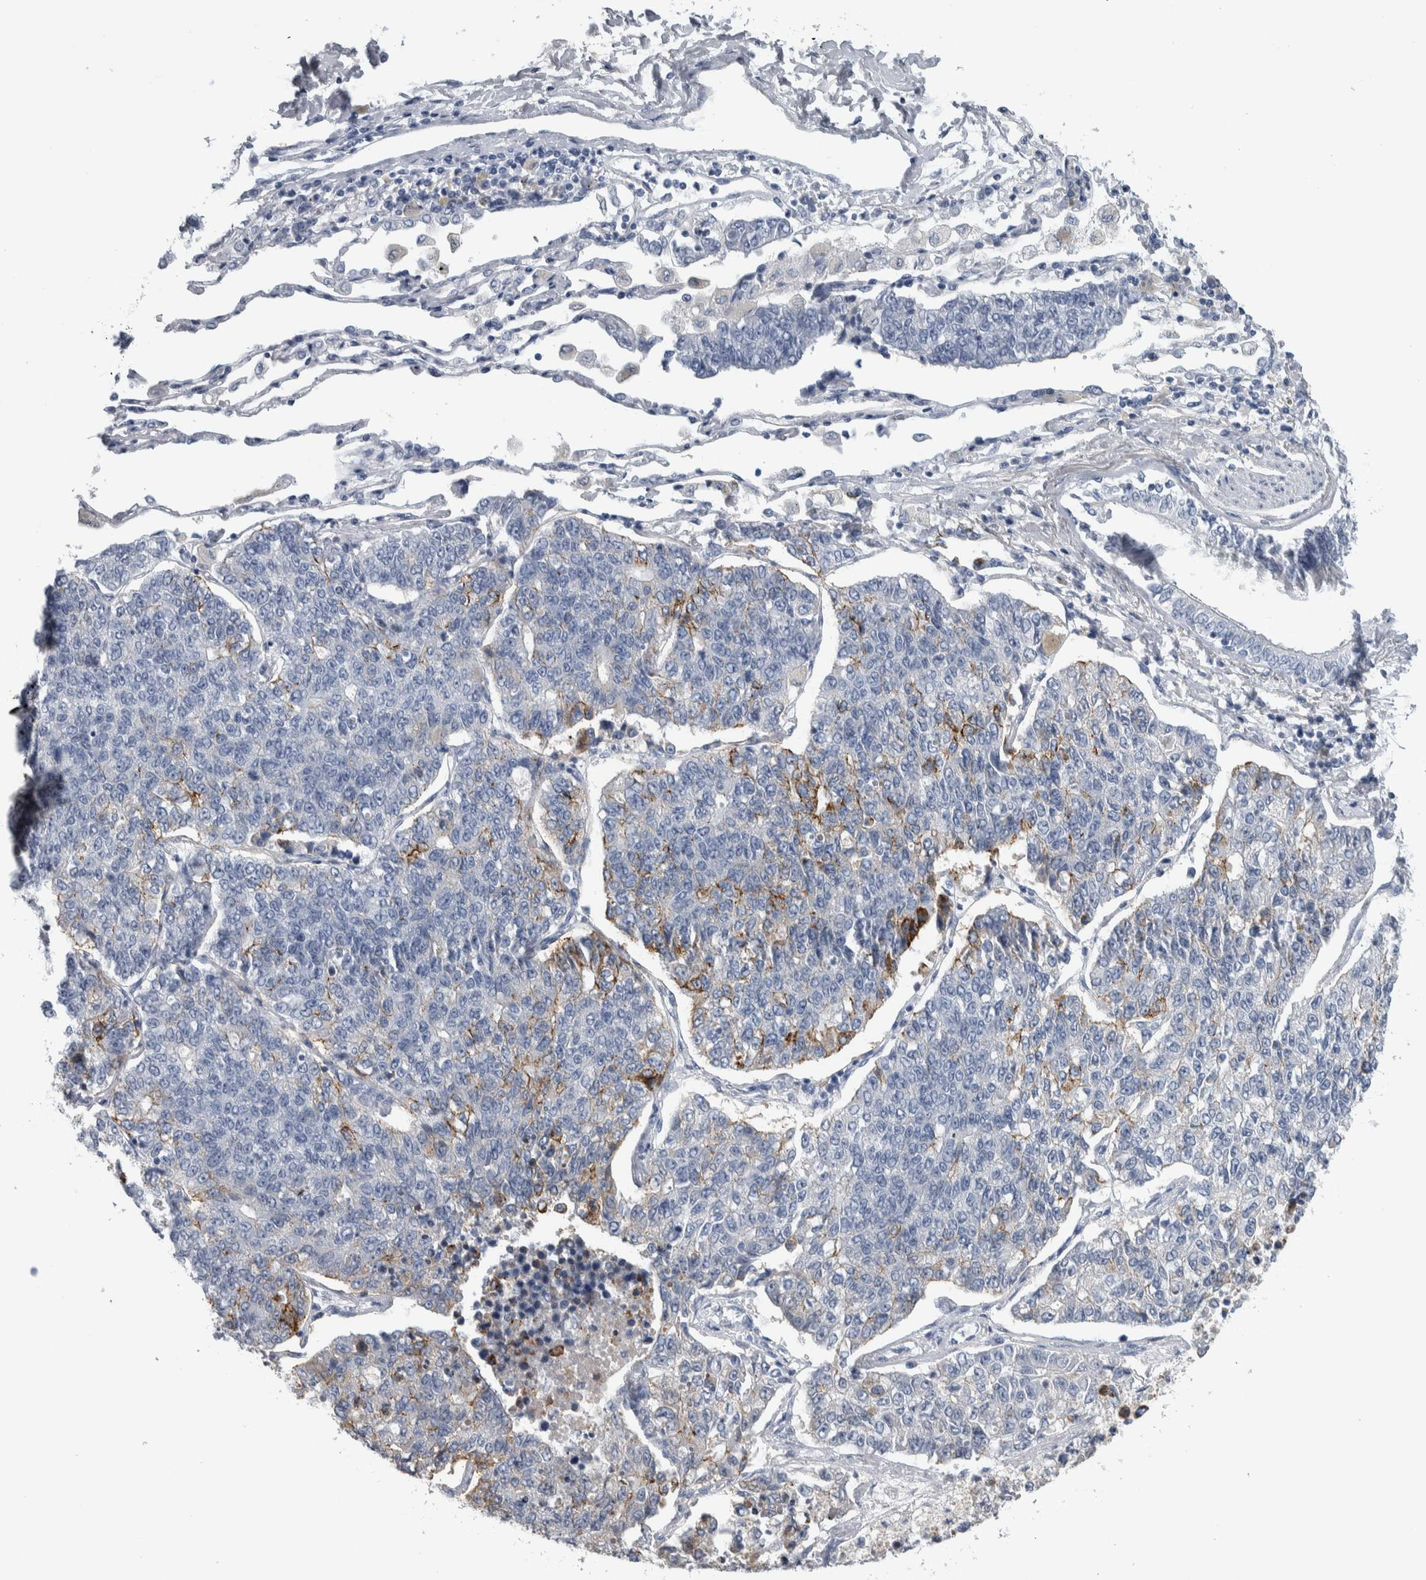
{"staining": {"intensity": "moderate", "quantity": "<25%", "location": "cytoplasmic/membranous"}, "tissue": "lung cancer", "cell_type": "Tumor cells", "image_type": "cancer", "snomed": [{"axis": "morphology", "description": "Adenocarcinoma, NOS"}, {"axis": "topography", "description": "Lung"}], "caption": "Lung cancer (adenocarcinoma) stained for a protein displays moderate cytoplasmic/membranous positivity in tumor cells.", "gene": "CDH17", "patient": {"sex": "male", "age": 49}}